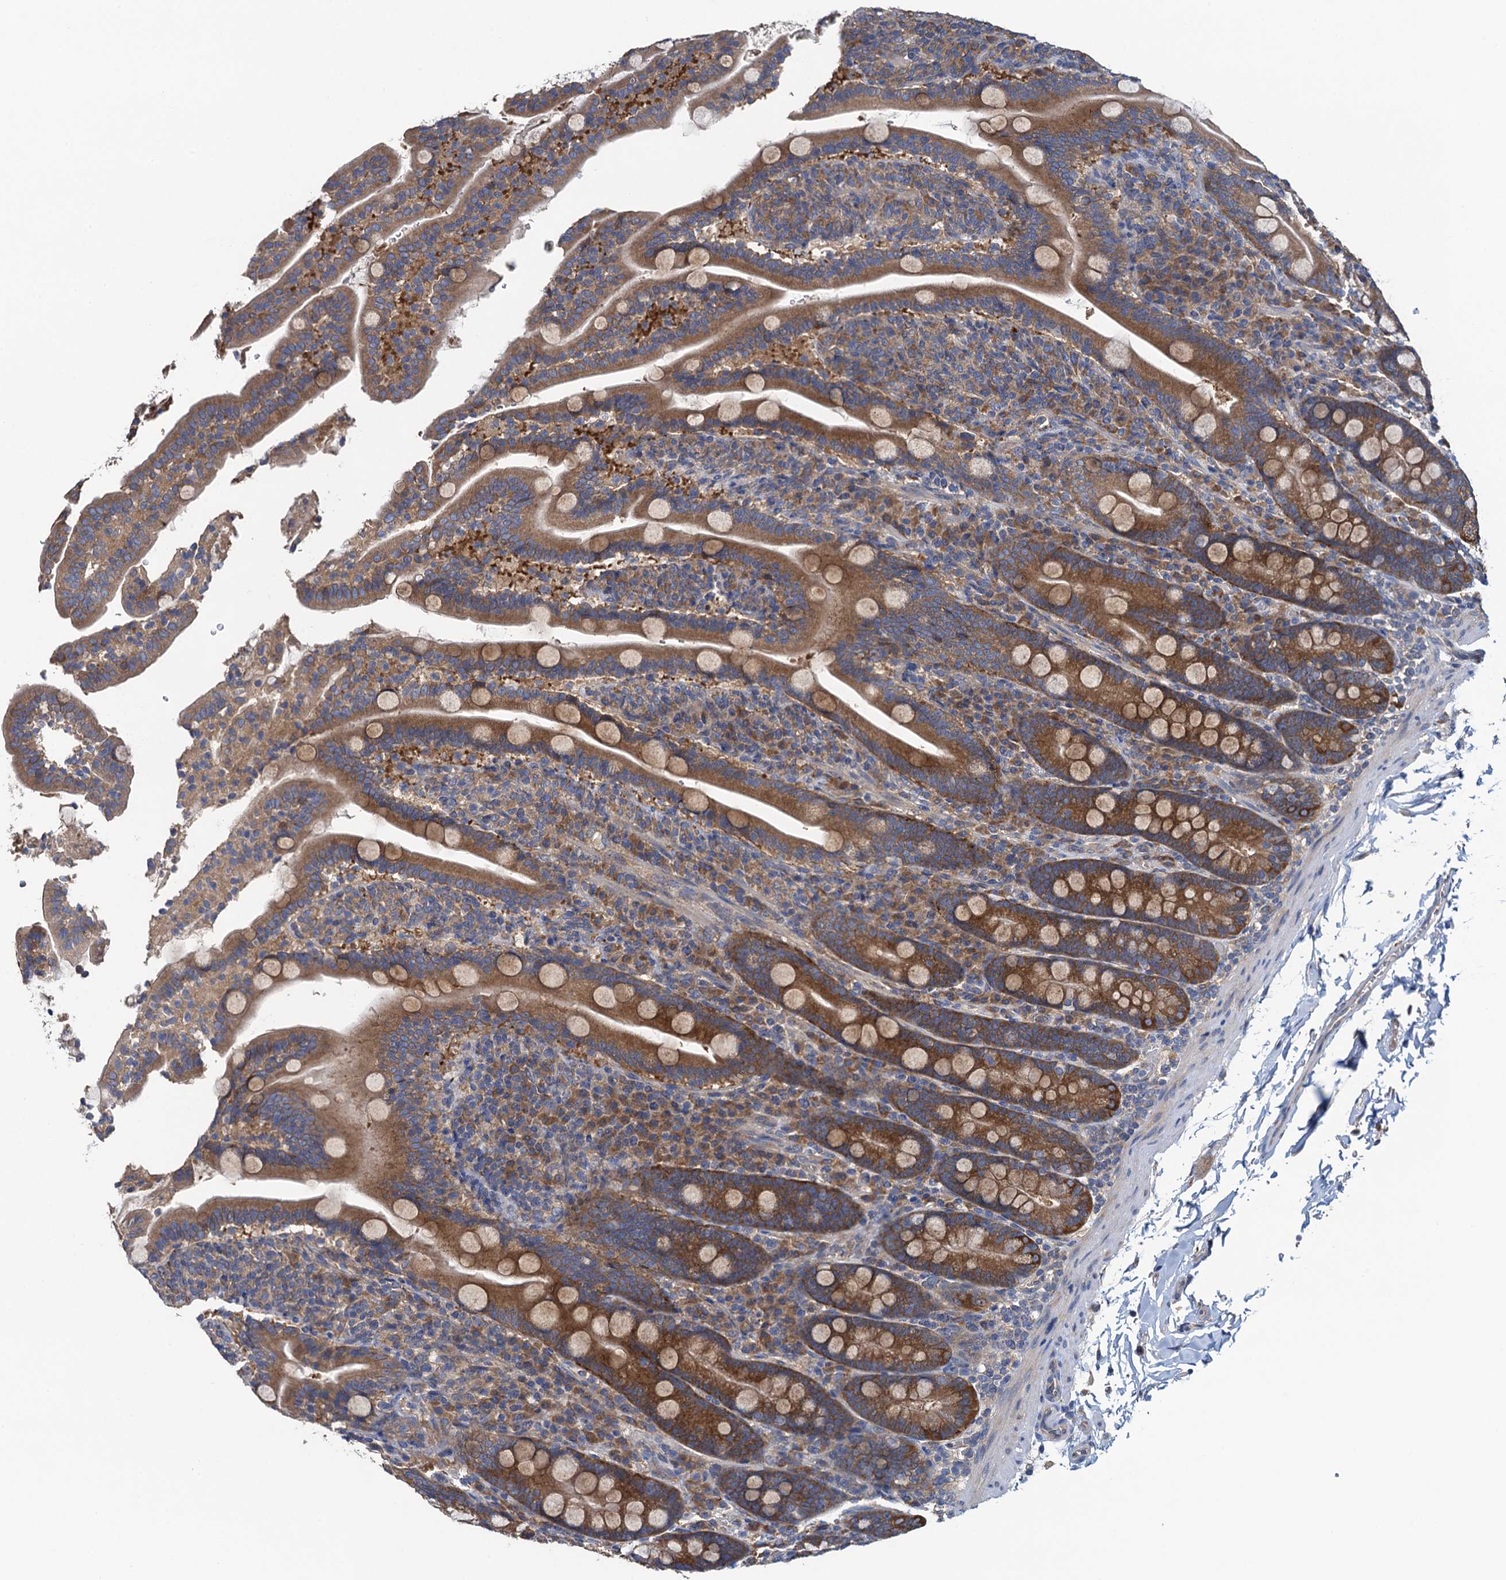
{"staining": {"intensity": "moderate", "quantity": ">75%", "location": "cytoplasmic/membranous"}, "tissue": "duodenum", "cell_type": "Glandular cells", "image_type": "normal", "snomed": [{"axis": "morphology", "description": "Normal tissue, NOS"}, {"axis": "topography", "description": "Duodenum"}], "caption": "Normal duodenum shows moderate cytoplasmic/membranous positivity in approximately >75% of glandular cells, visualized by immunohistochemistry. (brown staining indicates protein expression, while blue staining denotes nuclei).", "gene": "ADCY9", "patient": {"sex": "male", "age": 35}}